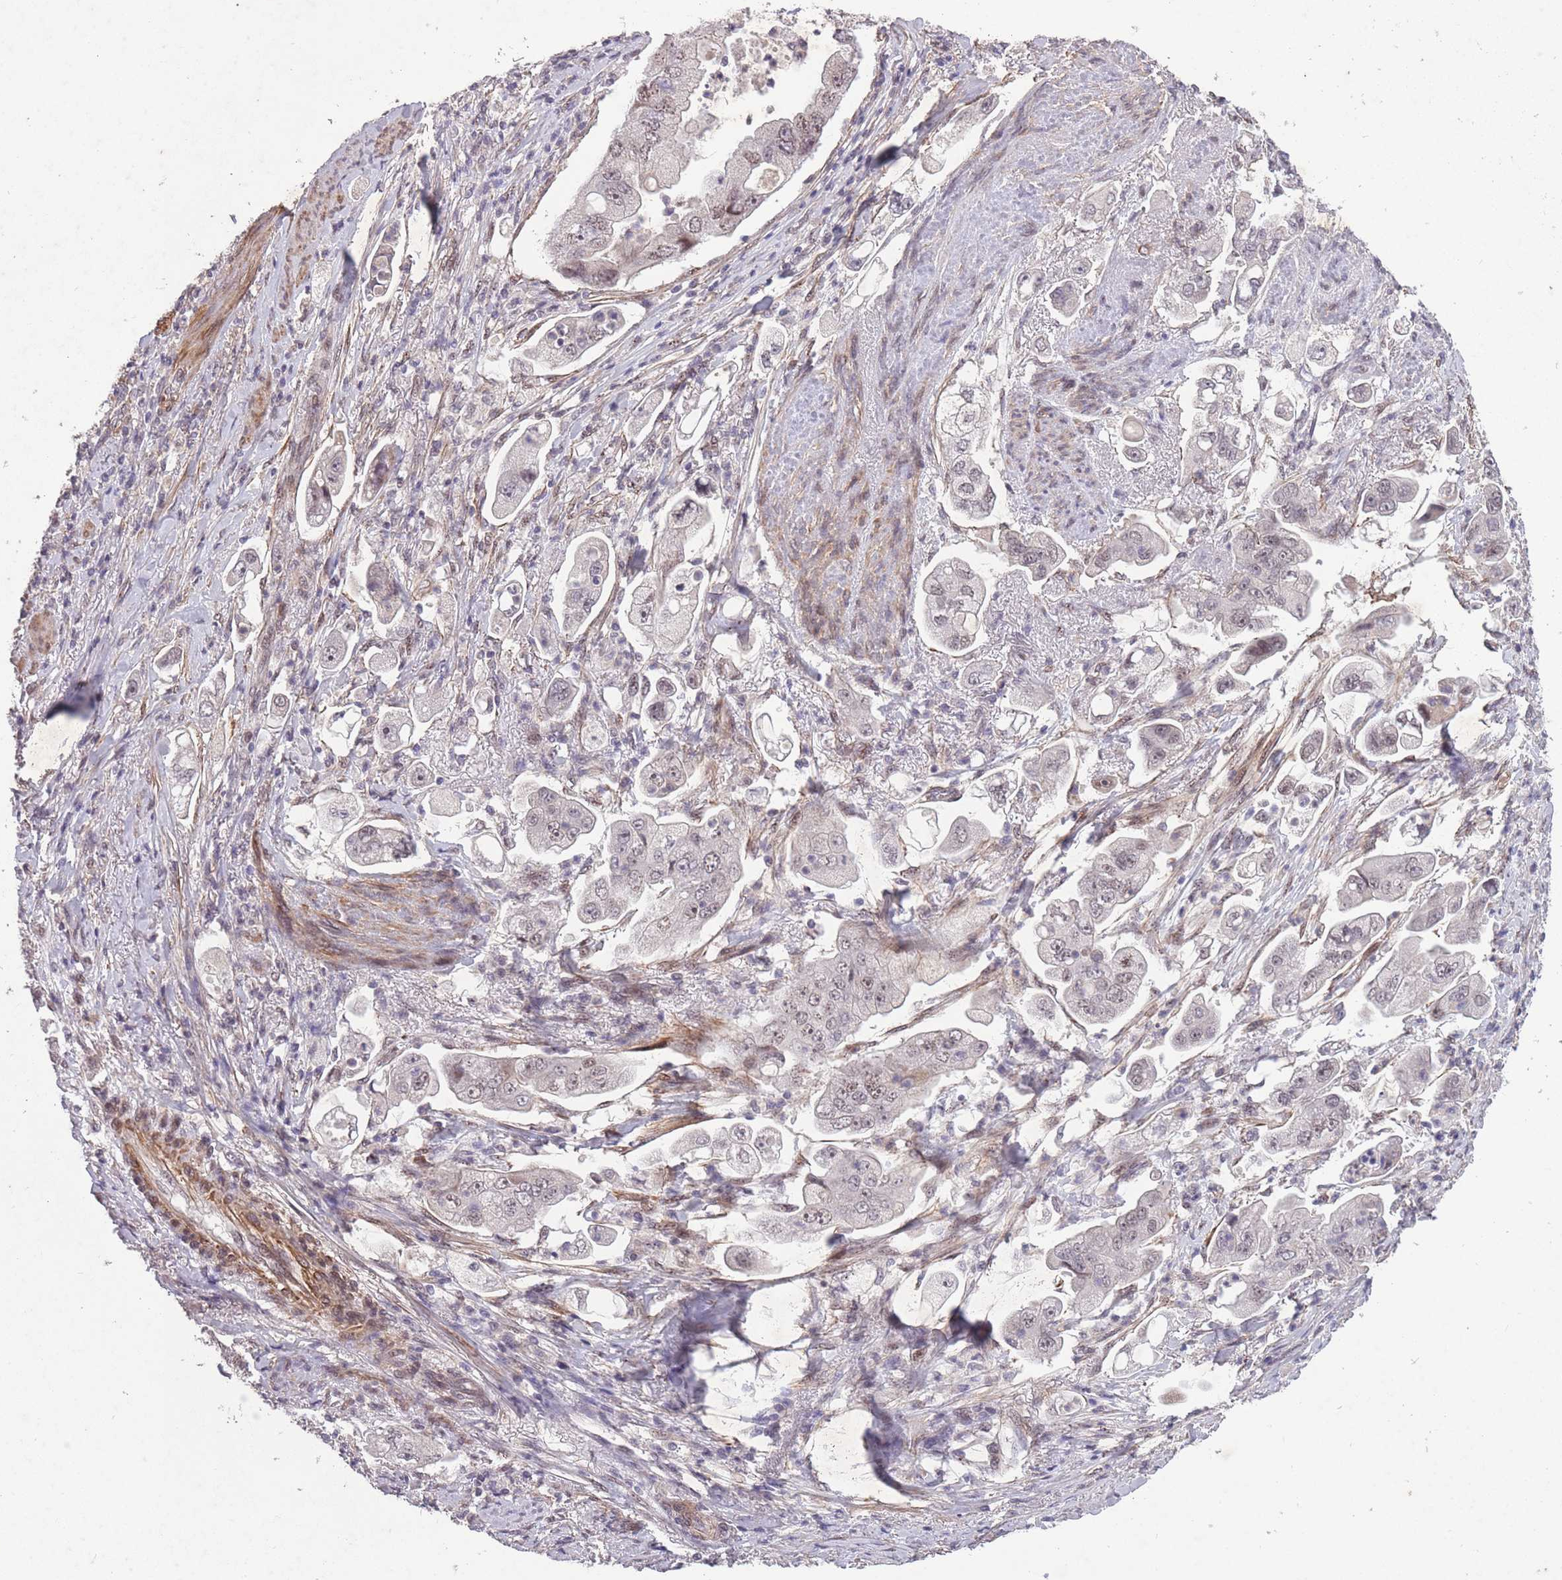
{"staining": {"intensity": "weak", "quantity": "<25%", "location": "nuclear"}, "tissue": "stomach cancer", "cell_type": "Tumor cells", "image_type": "cancer", "snomed": [{"axis": "morphology", "description": "Adenocarcinoma, NOS"}, {"axis": "topography", "description": "Stomach"}], "caption": "Tumor cells show no significant protein positivity in stomach cancer (adenocarcinoma).", "gene": "CBX6", "patient": {"sex": "male", "age": 62}}